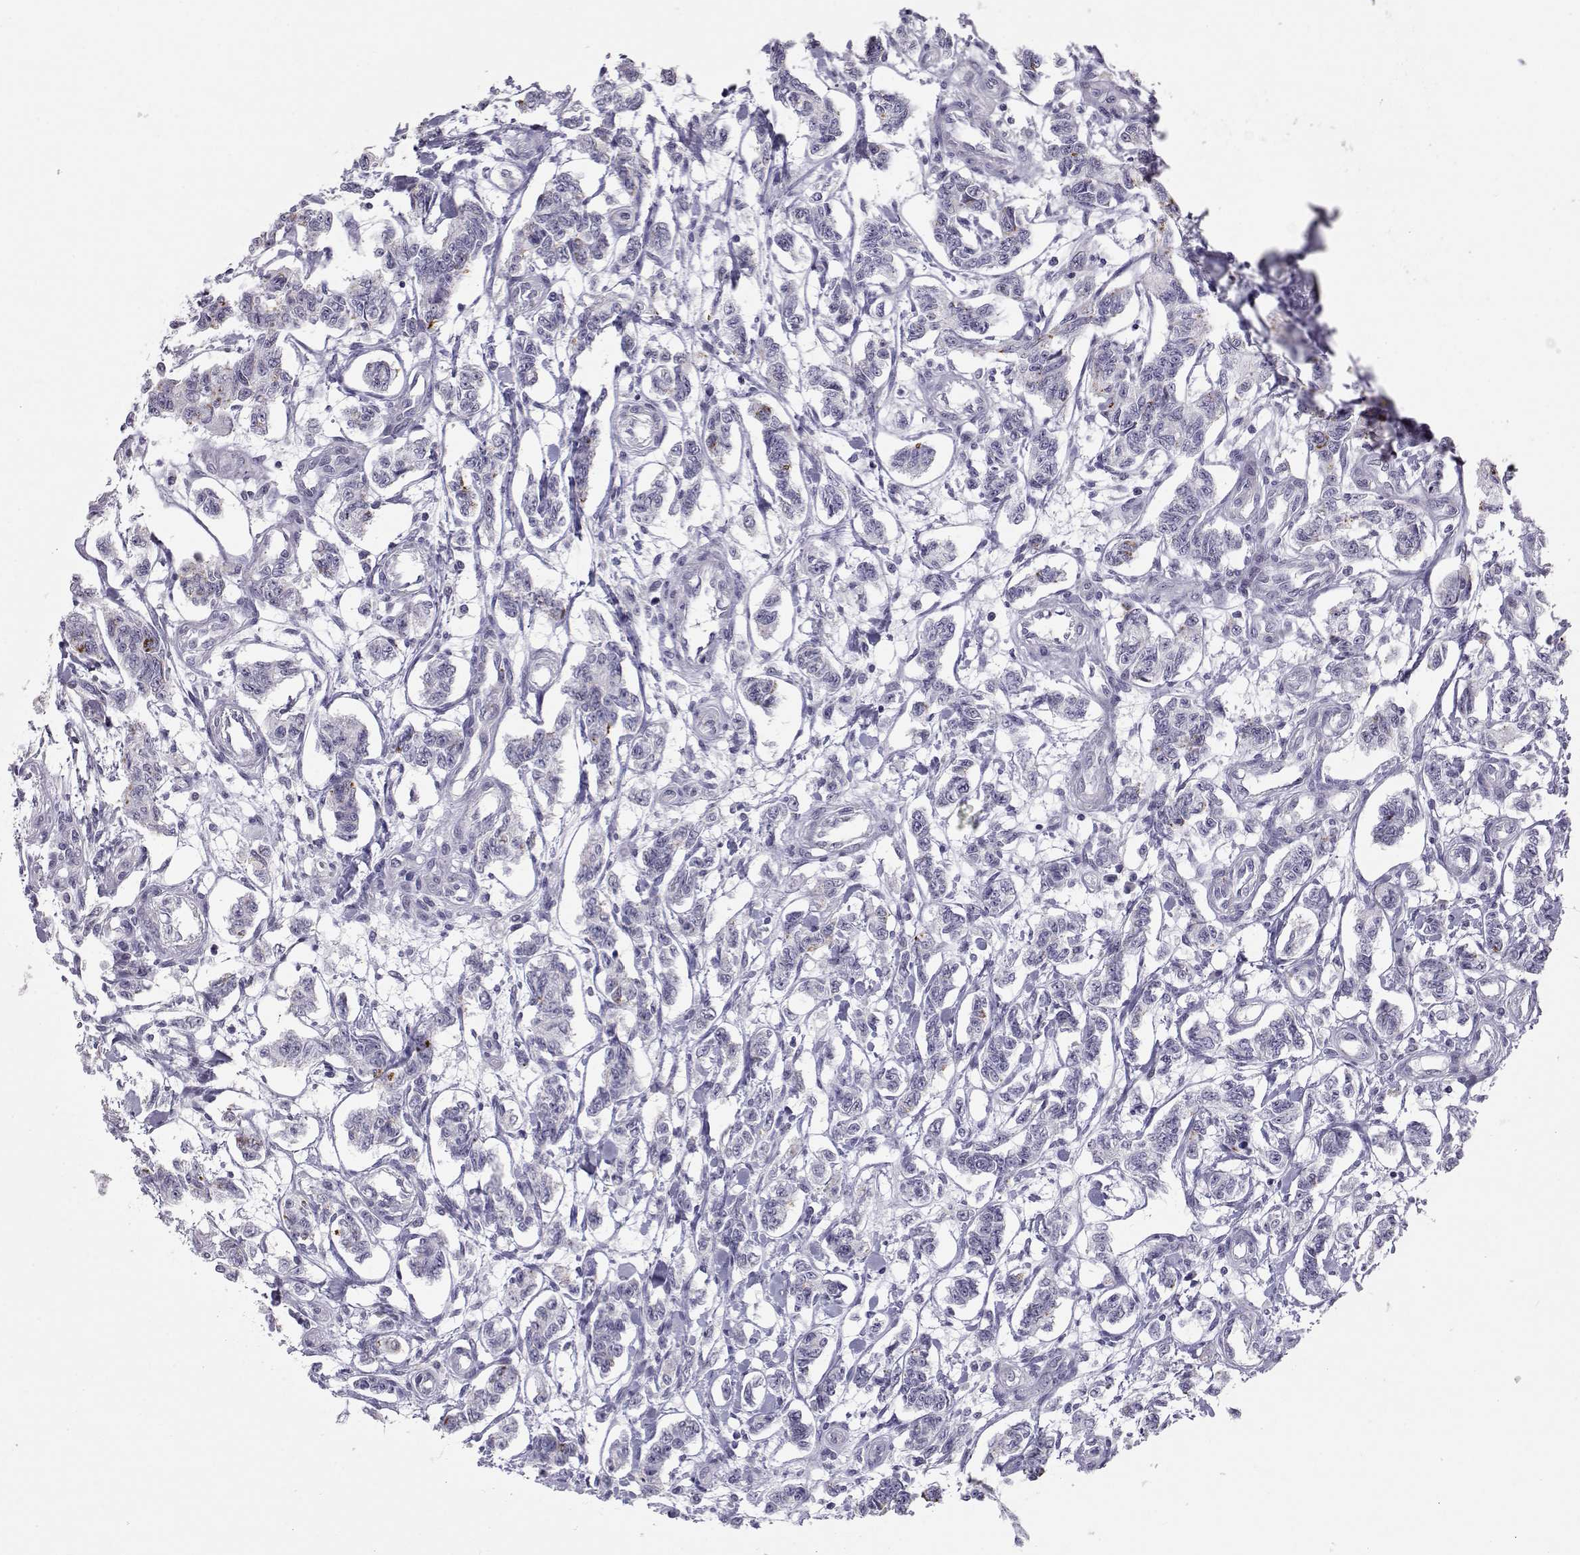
{"staining": {"intensity": "negative", "quantity": "none", "location": "none"}, "tissue": "carcinoid", "cell_type": "Tumor cells", "image_type": "cancer", "snomed": [{"axis": "morphology", "description": "Carcinoid, malignant, NOS"}, {"axis": "topography", "description": "Kidney"}], "caption": "An image of human carcinoid (malignant) is negative for staining in tumor cells.", "gene": "NPVF", "patient": {"sex": "female", "age": 41}}